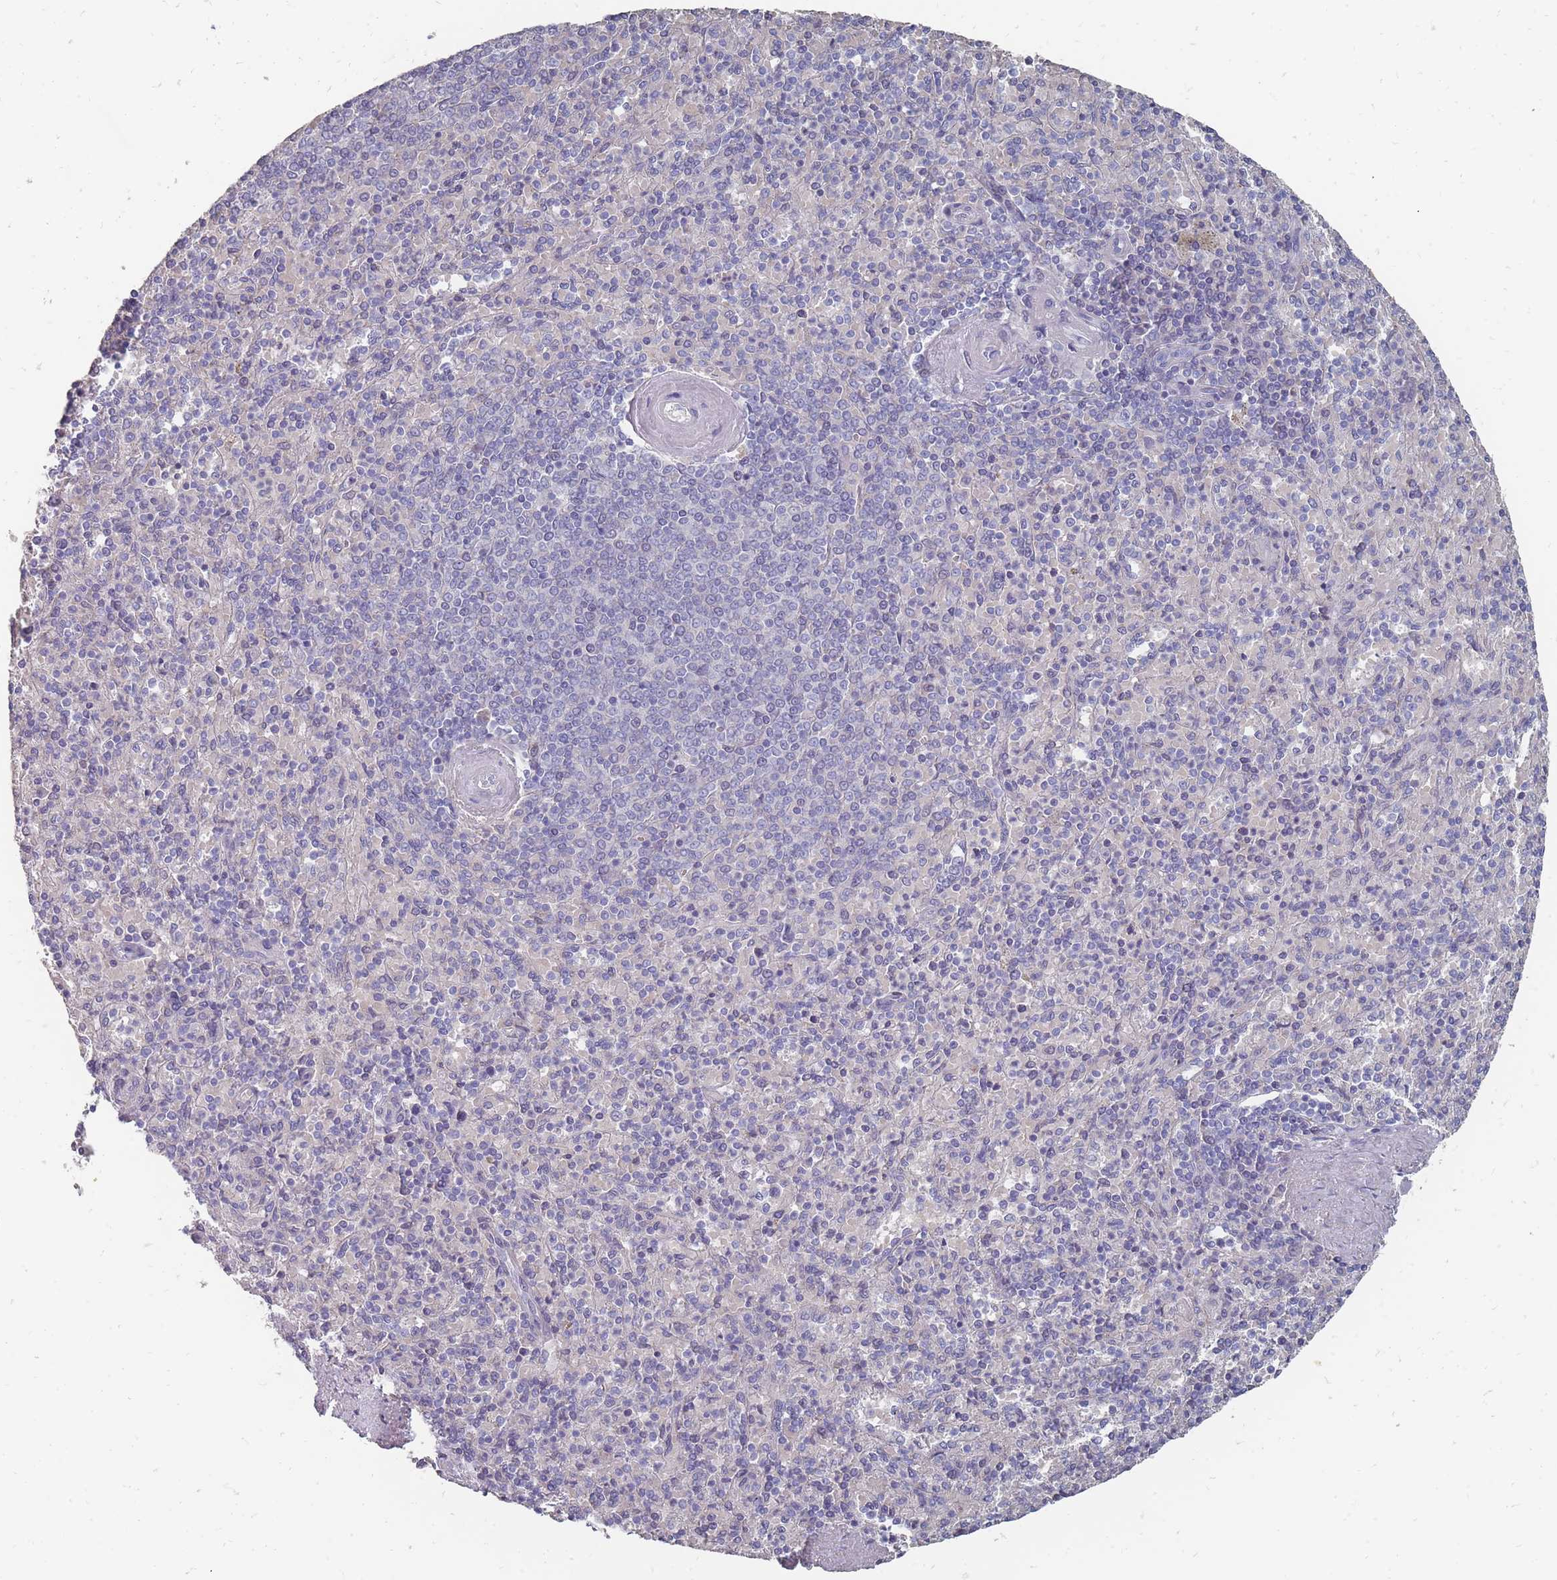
{"staining": {"intensity": "negative", "quantity": "none", "location": "none"}, "tissue": "spleen", "cell_type": "Cells in red pulp", "image_type": "normal", "snomed": [{"axis": "morphology", "description": "Normal tissue, NOS"}, {"axis": "topography", "description": "Spleen"}], "caption": "The photomicrograph demonstrates no significant staining in cells in red pulp of spleen.", "gene": "OTULINL", "patient": {"sex": "male", "age": 82}}